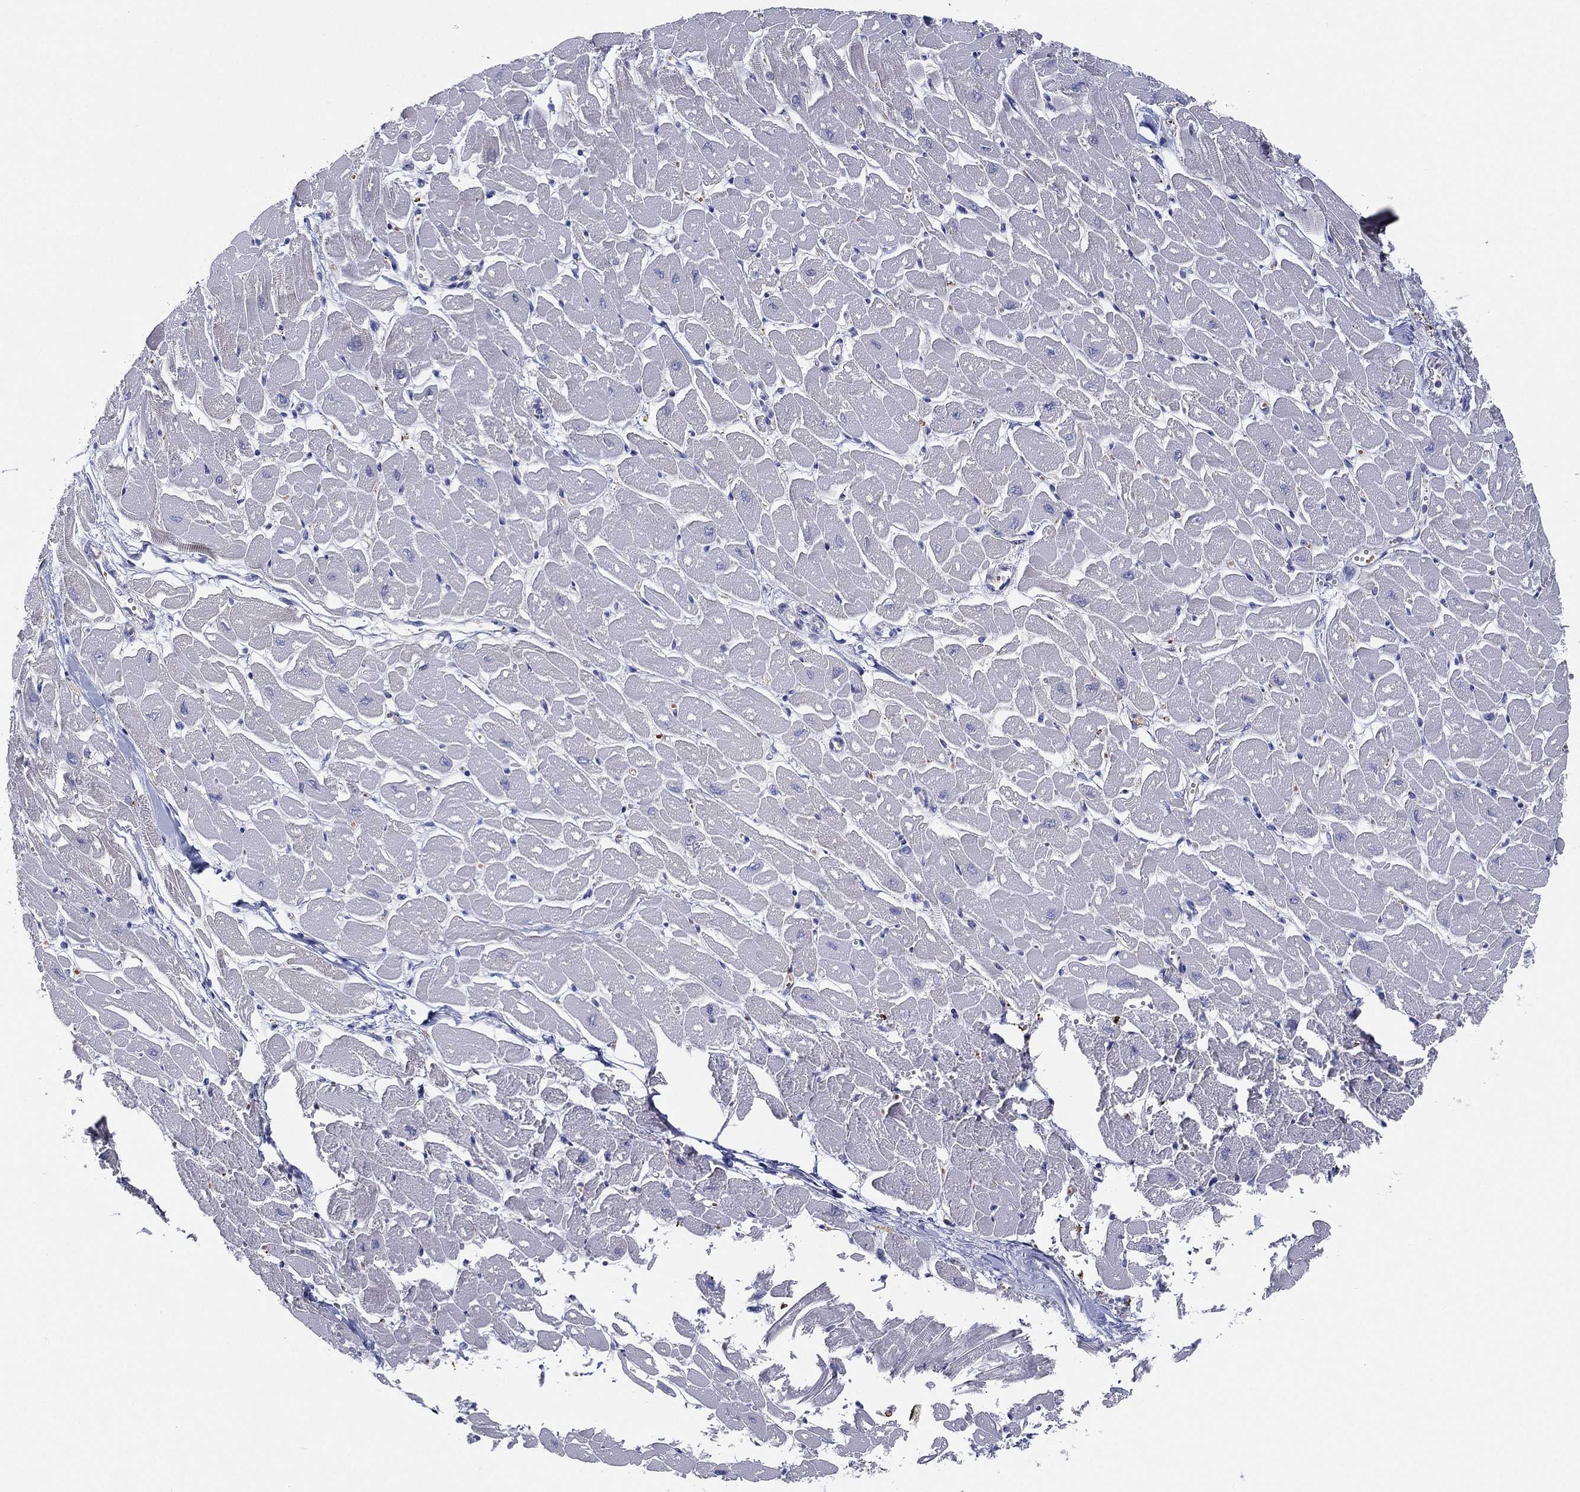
{"staining": {"intensity": "negative", "quantity": "none", "location": "none"}, "tissue": "heart muscle", "cell_type": "Cardiomyocytes", "image_type": "normal", "snomed": [{"axis": "morphology", "description": "Normal tissue, NOS"}, {"axis": "topography", "description": "Heart"}], "caption": "Immunohistochemistry (IHC) micrograph of unremarkable heart muscle stained for a protein (brown), which demonstrates no expression in cardiomyocytes. The staining is performed using DAB brown chromogen with nuclei counter-stained in using hematoxylin.", "gene": "IFNB1", "patient": {"sex": "male", "age": 57}}